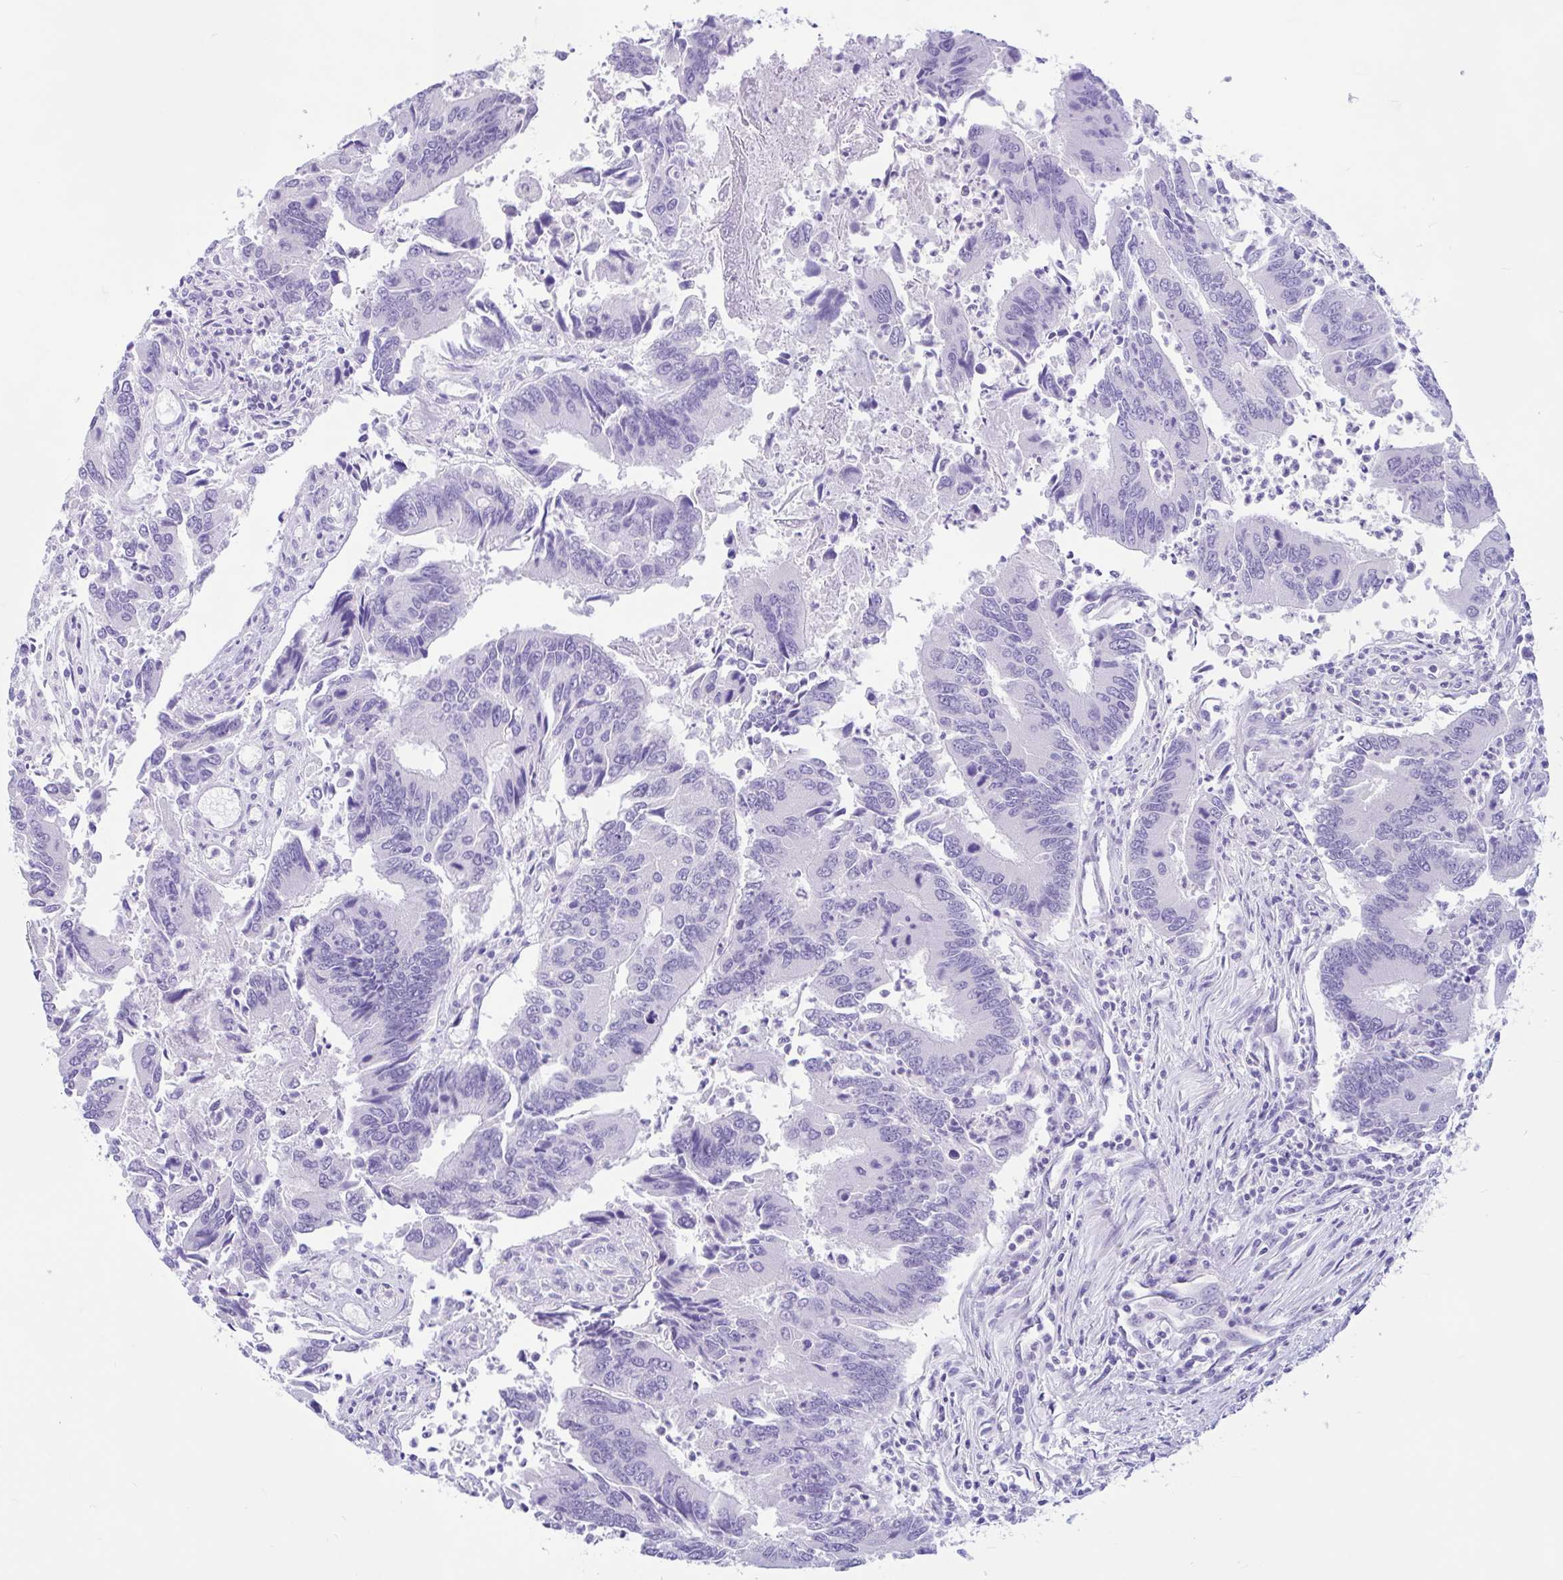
{"staining": {"intensity": "negative", "quantity": "none", "location": "none"}, "tissue": "colorectal cancer", "cell_type": "Tumor cells", "image_type": "cancer", "snomed": [{"axis": "morphology", "description": "Adenocarcinoma, NOS"}, {"axis": "topography", "description": "Colon"}], "caption": "This histopathology image is of colorectal cancer stained with IHC to label a protein in brown with the nuclei are counter-stained blue. There is no expression in tumor cells. (Immunohistochemistry, brightfield microscopy, high magnification).", "gene": "ZNF319", "patient": {"sex": "female", "age": 67}}